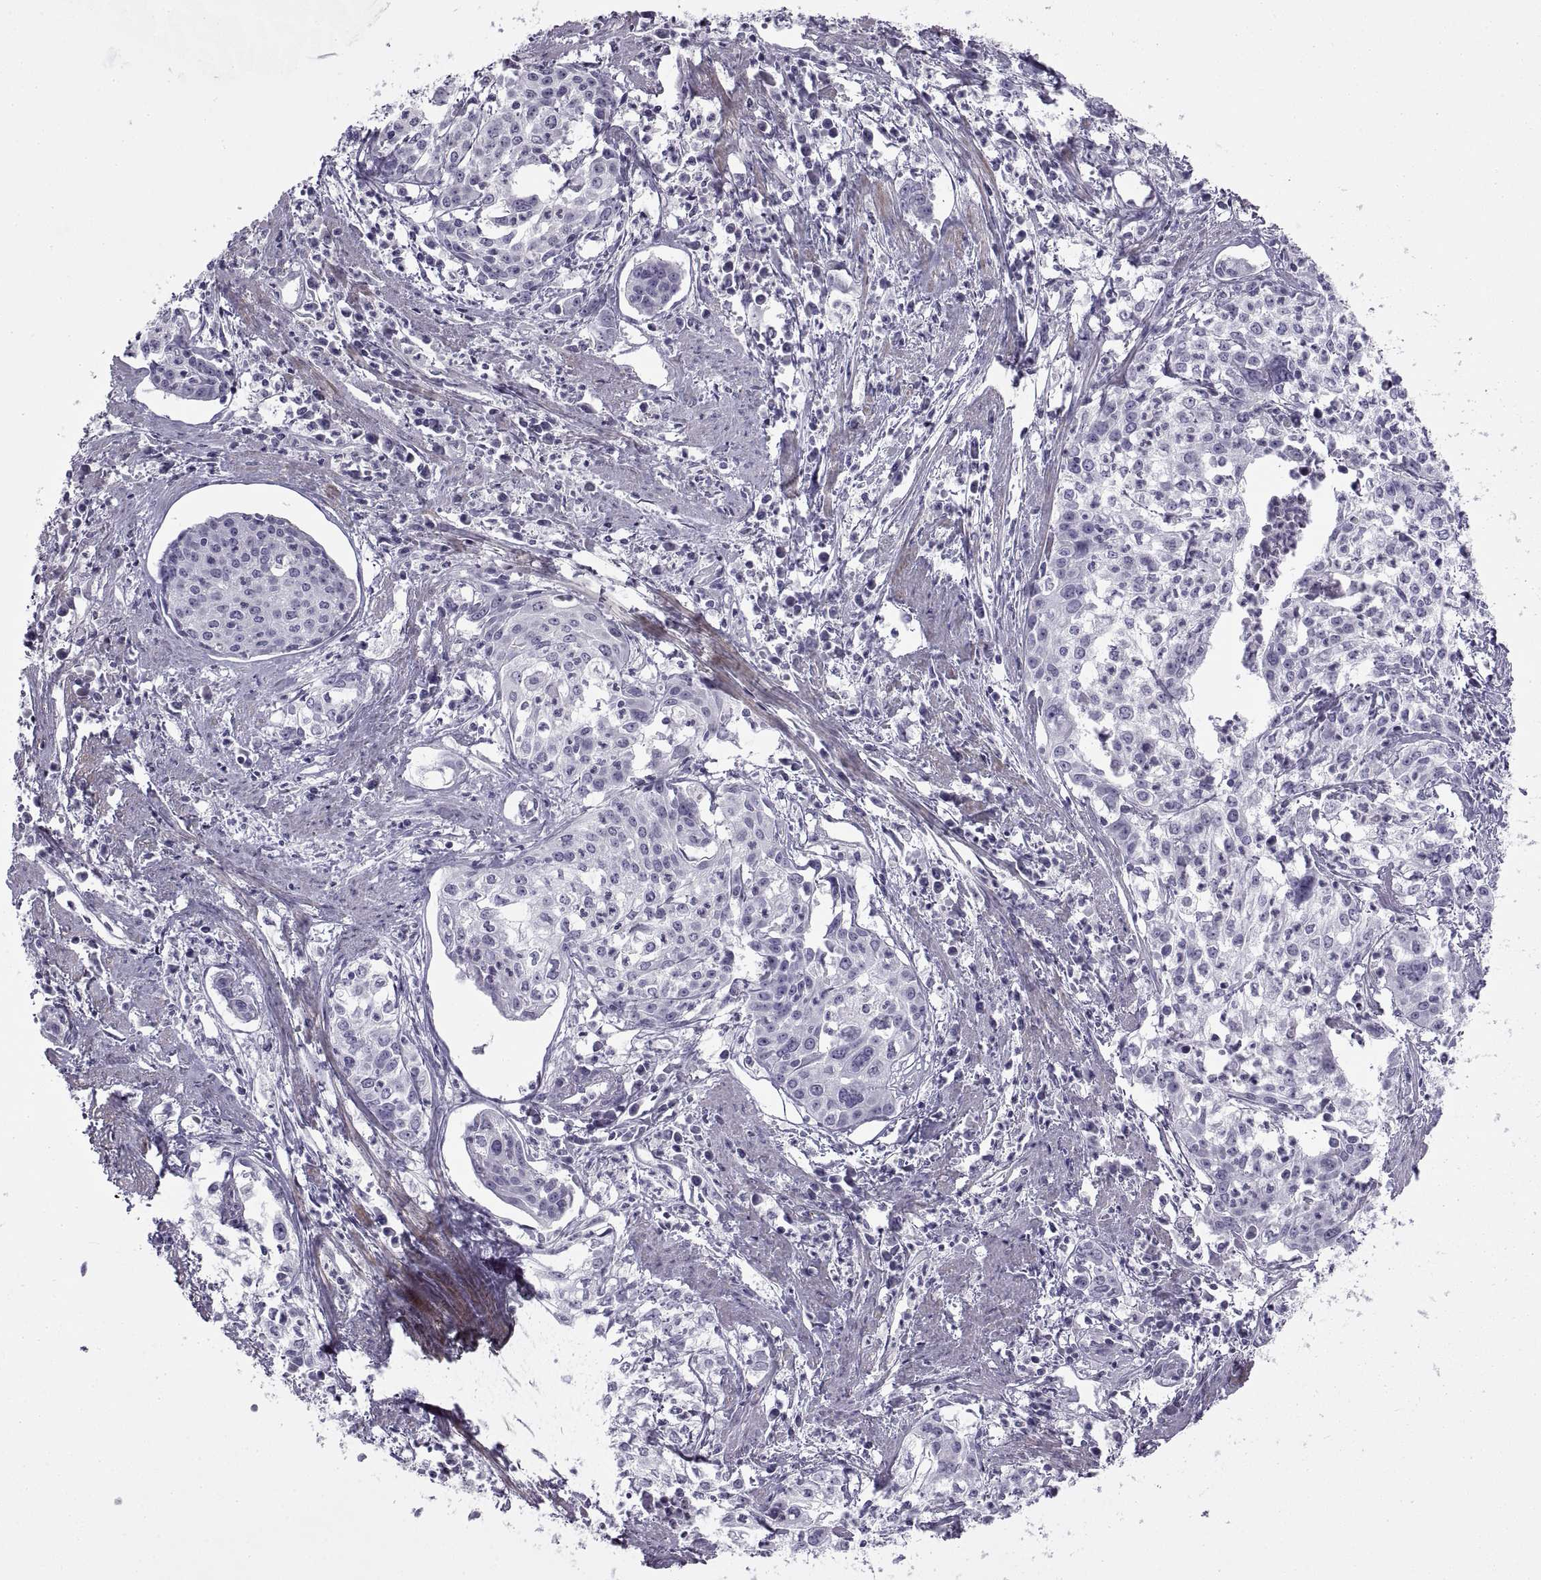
{"staining": {"intensity": "negative", "quantity": "none", "location": "none"}, "tissue": "cervical cancer", "cell_type": "Tumor cells", "image_type": "cancer", "snomed": [{"axis": "morphology", "description": "Squamous cell carcinoma, NOS"}, {"axis": "topography", "description": "Cervix"}], "caption": "Immunohistochemistry photomicrograph of human cervical cancer (squamous cell carcinoma) stained for a protein (brown), which exhibits no expression in tumor cells.", "gene": "BSPH1", "patient": {"sex": "female", "age": 39}}